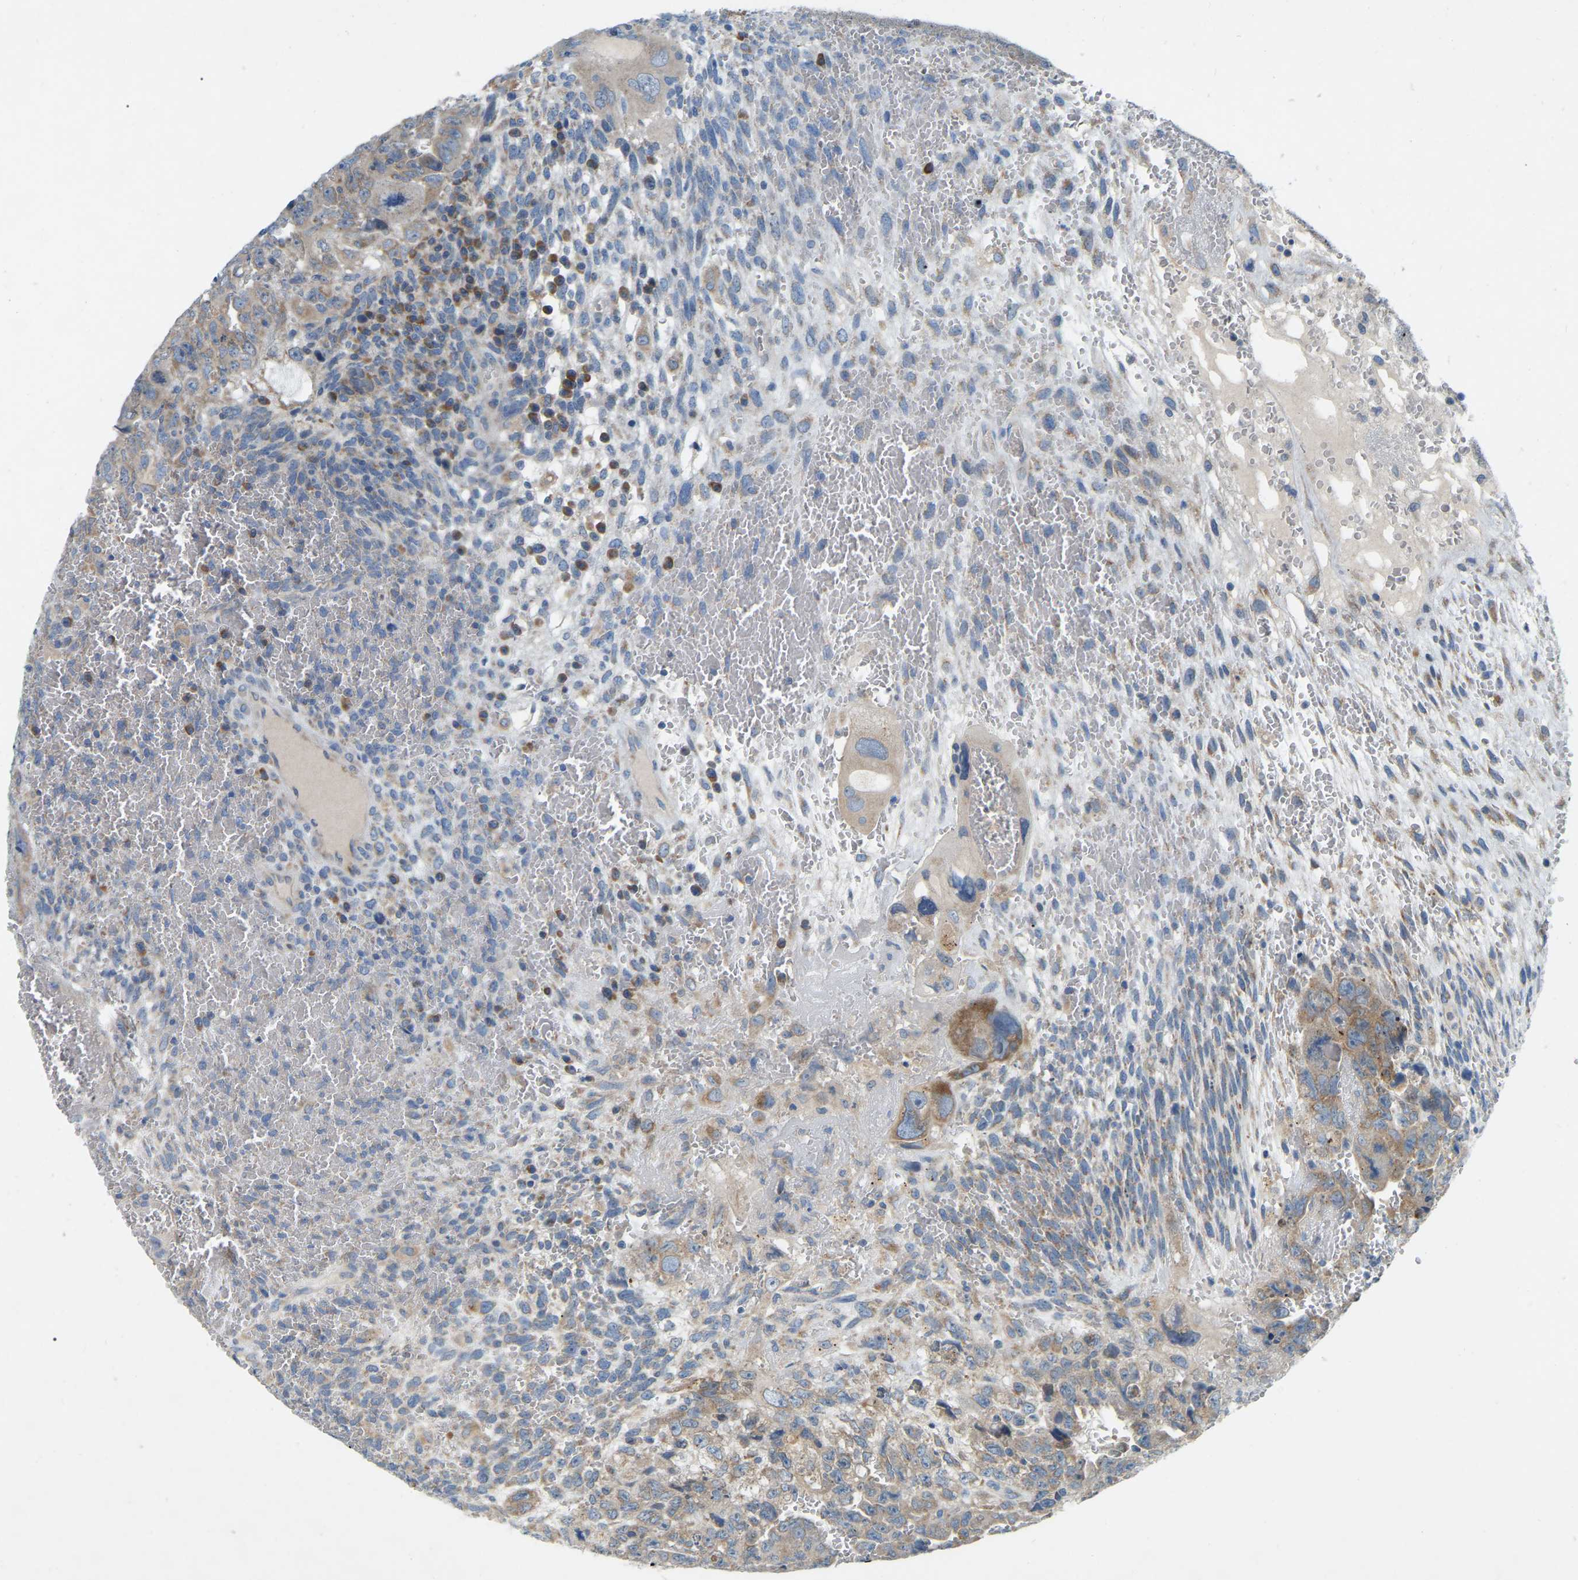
{"staining": {"intensity": "moderate", "quantity": ">75%", "location": "cytoplasmic/membranous"}, "tissue": "testis cancer", "cell_type": "Tumor cells", "image_type": "cancer", "snomed": [{"axis": "morphology", "description": "Carcinoma, Embryonal, NOS"}, {"axis": "topography", "description": "Testis"}], "caption": "Human testis embryonal carcinoma stained with a protein marker exhibits moderate staining in tumor cells.", "gene": "PARL", "patient": {"sex": "male", "age": 28}}